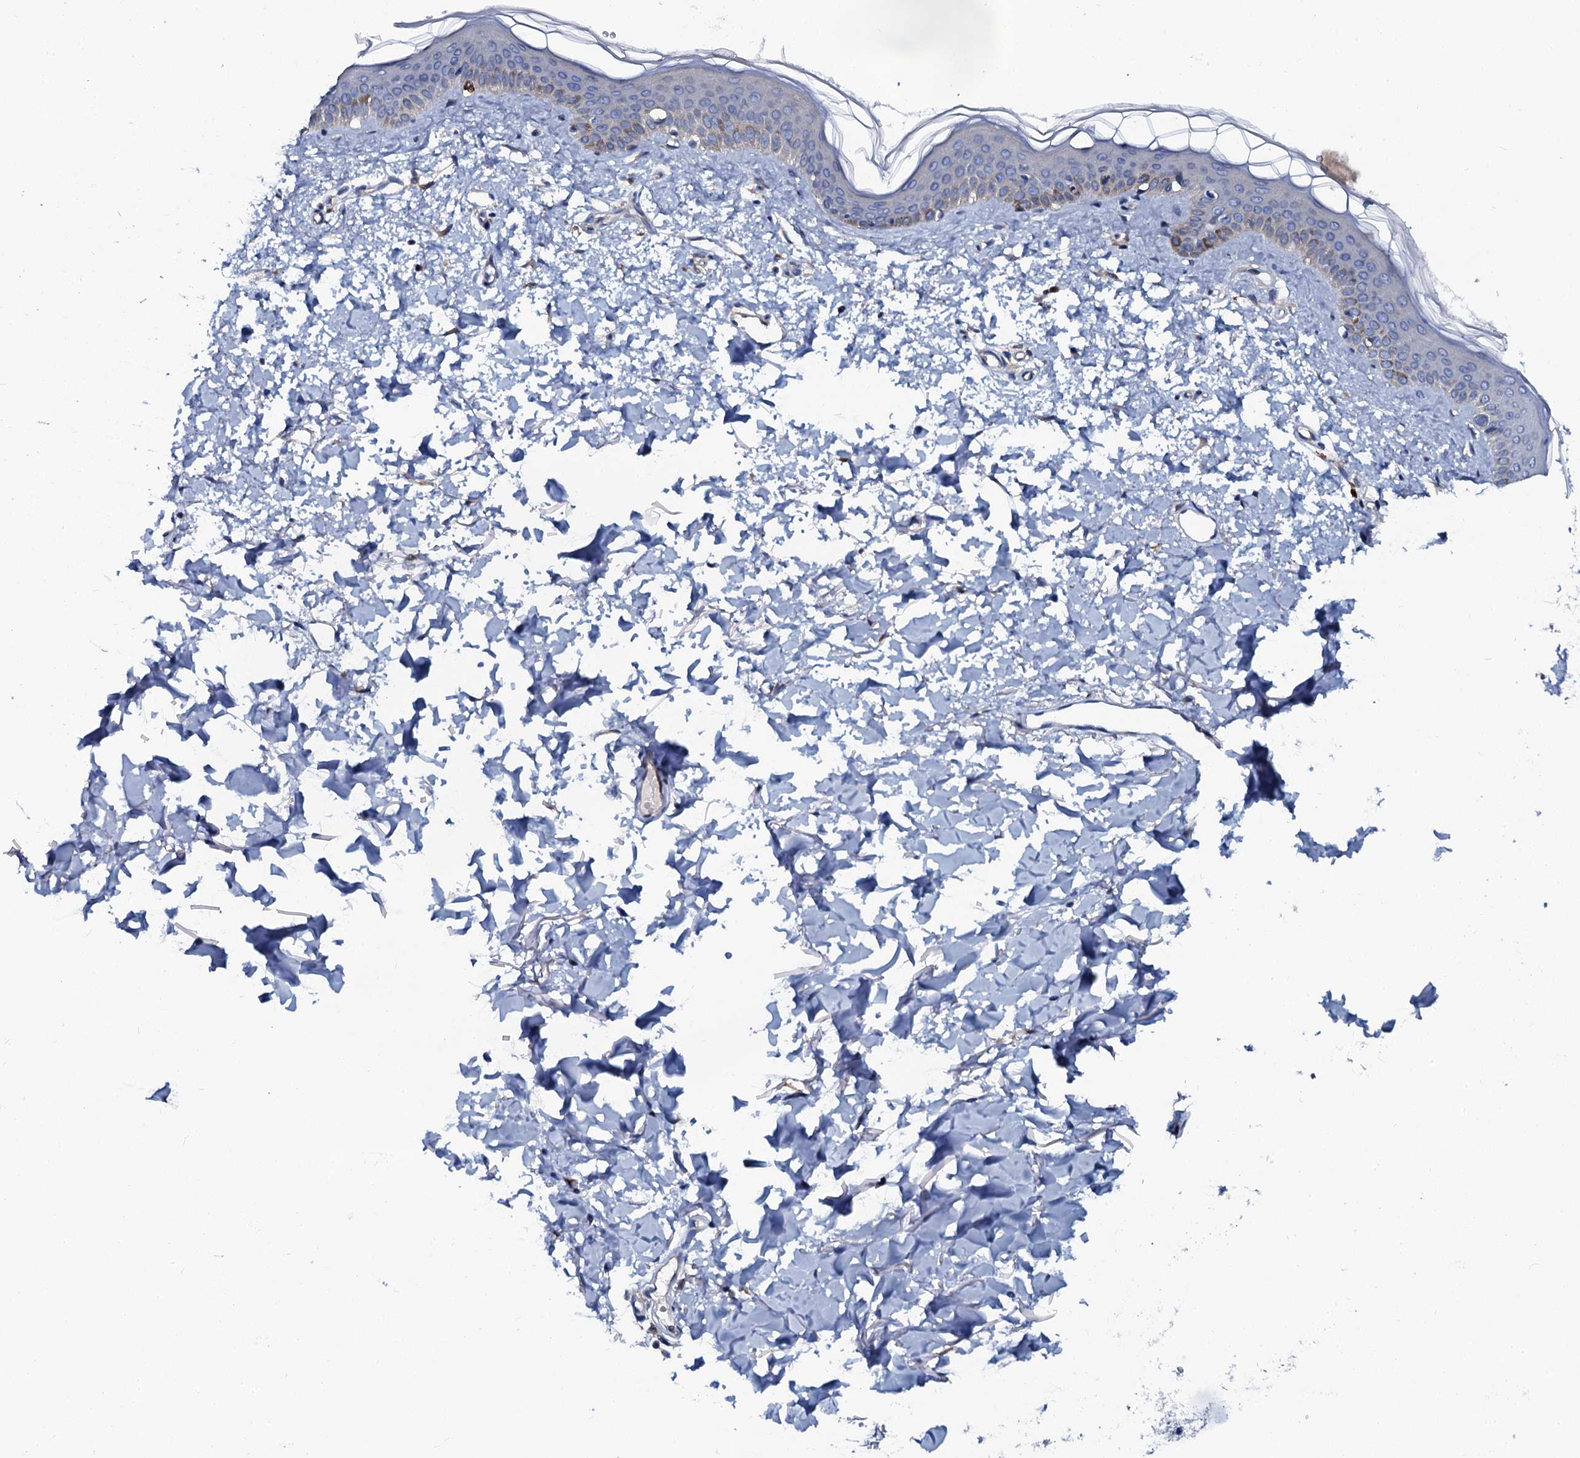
{"staining": {"intensity": "weak", "quantity": "25%-75%", "location": "cytoplasmic/membranous"}, "tissue": "skin", "cell_type": "Fibroblasts", "image_type": "normal", "snomed": [{"axis": "morphology", "description": "Normal tissue, NOS"}, {"axis": "topography", "description": "Skin"}], "caption": "Human skin stained for a protein (brown) displays weak cytoplasmic/membranous positive positivity in approximately 25%-75% of fibroblasts.", "gene": "OTOL1", "patient": {"sex": "female", "age": 58}}